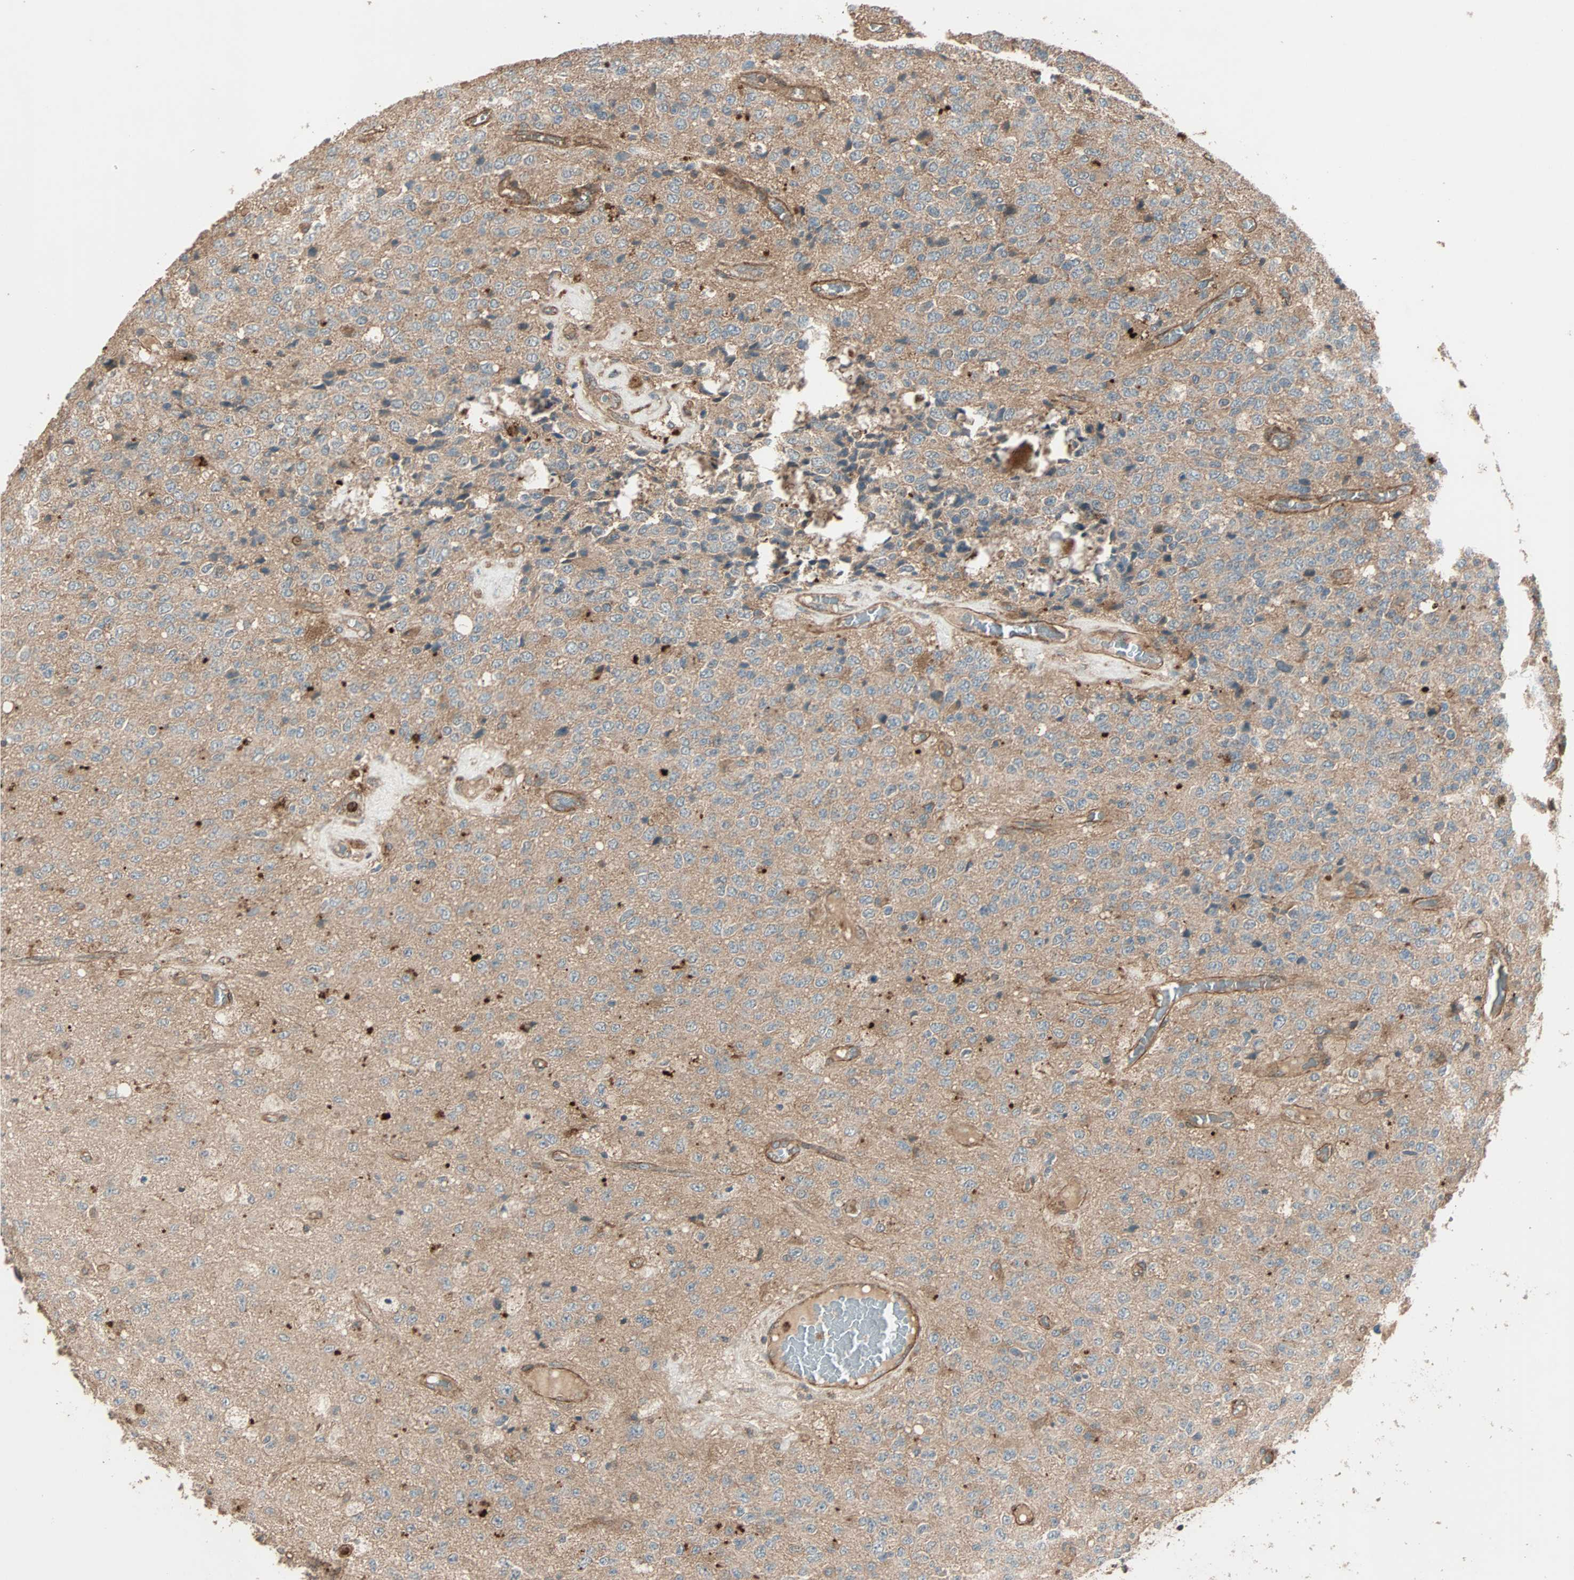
{"staining": {"intensity": "weak", "quantity": ">75%", "location": "cytoplasmic/membranous"}, "tissue": "glioma", "cell_type": "Tumor cells", "image_type": "cancer", "snomed": [{"axis": "morphology", "description": "Glioma, malignant, High grade"}, {"axis": "topography", "description": "pancreas cauda"}], "caption": "Weak cytoplasmic/membranous expression for a protein is present in approximately >75% of tumor cells of malignant high-grade glioma using IHC.", "gene": "GCK", "patient": {"sex": "male", "age": 60}}